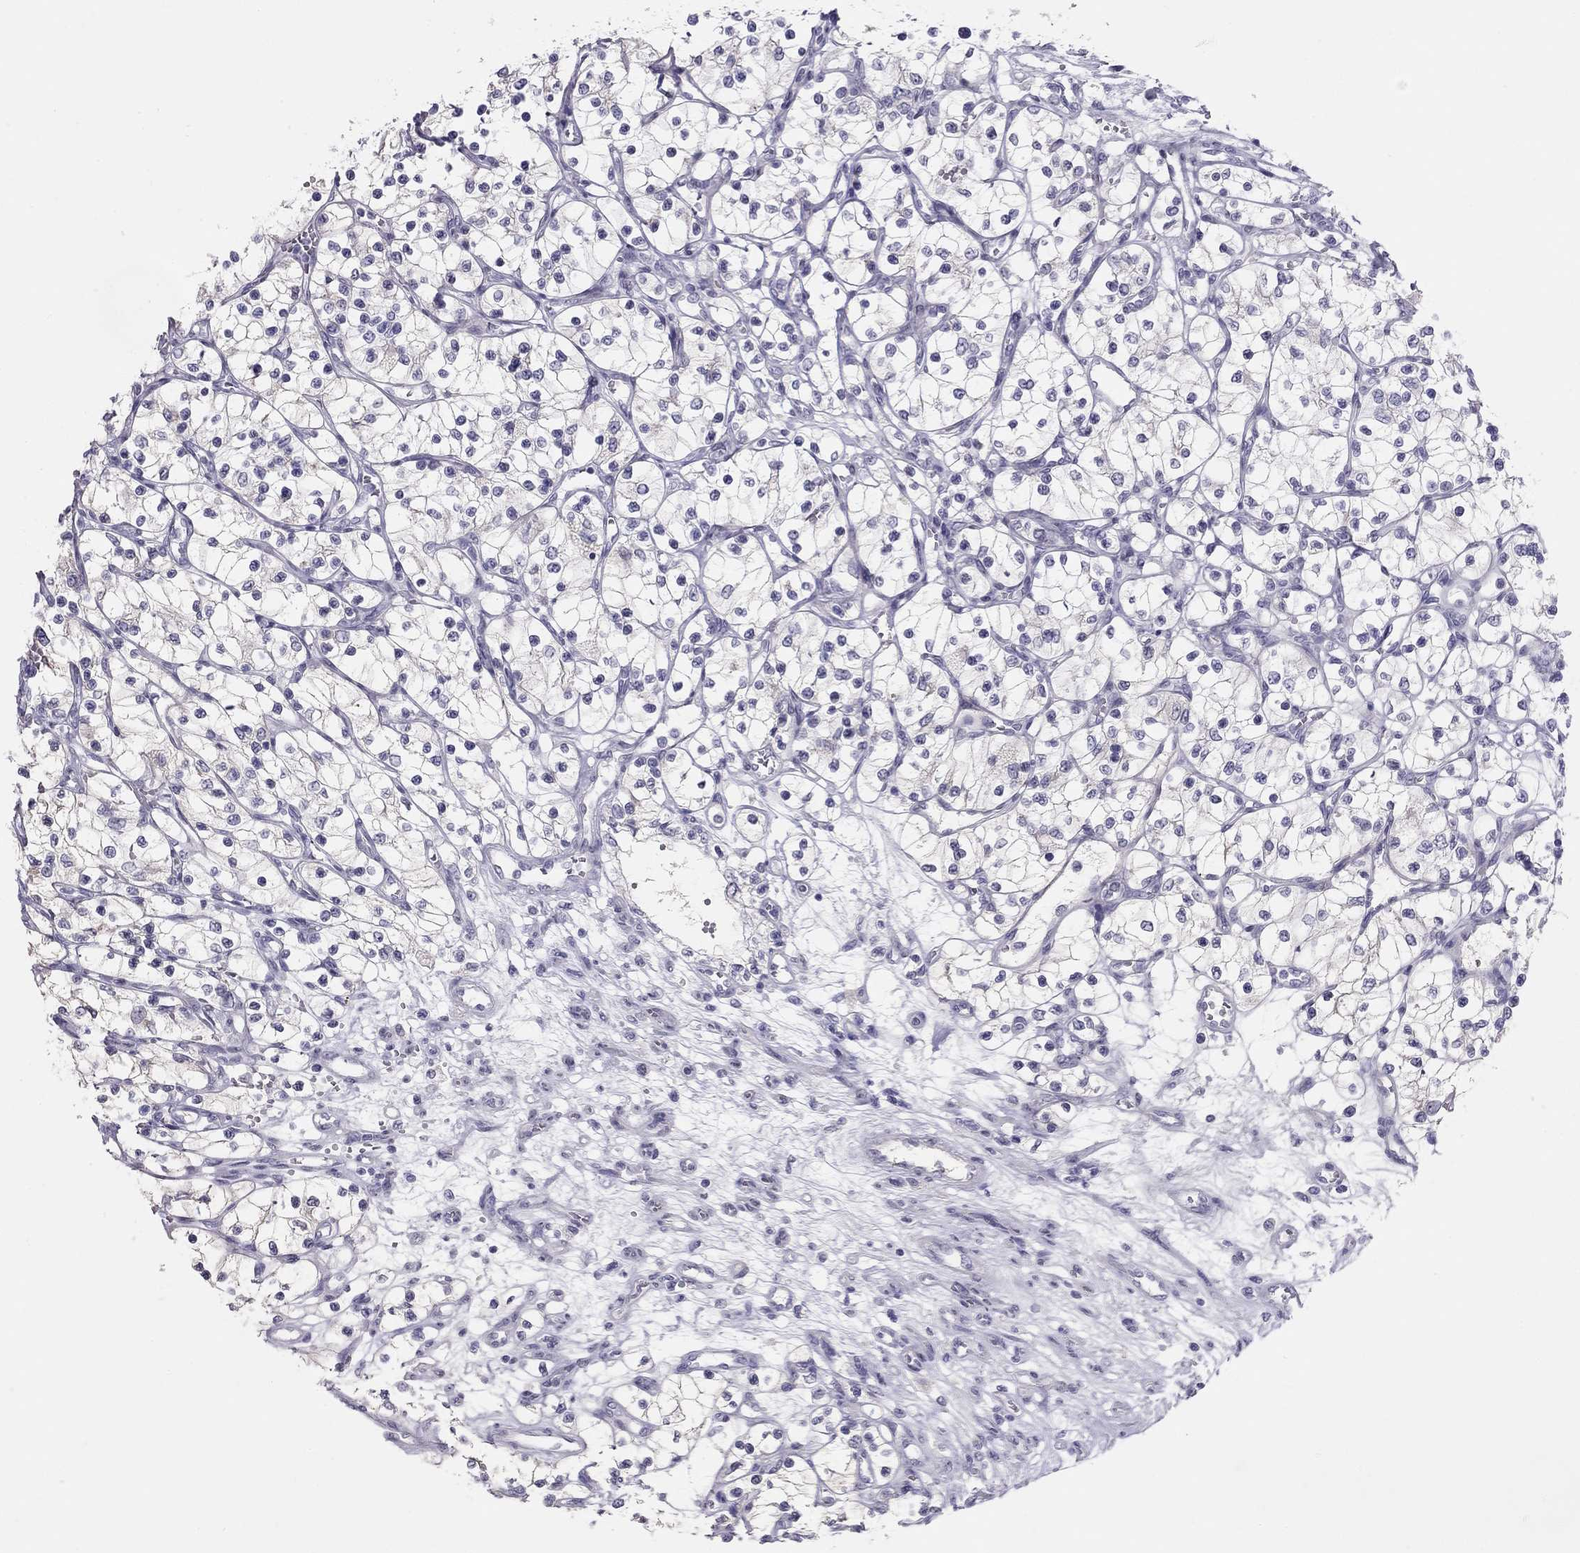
{"staining": {"intensity": "negative", "quantity": "none", "location": "none"}, "tissue": "renal cancer", "cell_type": "Tumor cells", "image_type": "cancer", "snomed": [{"axis": "morphology", "description": "Adenocarcinoma, NOS"}, {"axis": "topography", "description": "Kidney"}], "caption": "This photomicrograph is of adenocarcinoma (renal) stained with IHC to label a protein in brown with the nuclei are counter-stained blue. There is no expression in tumor cells.", "gene": "KCNV2", "patient": {"sex": "female", "age": 69}}